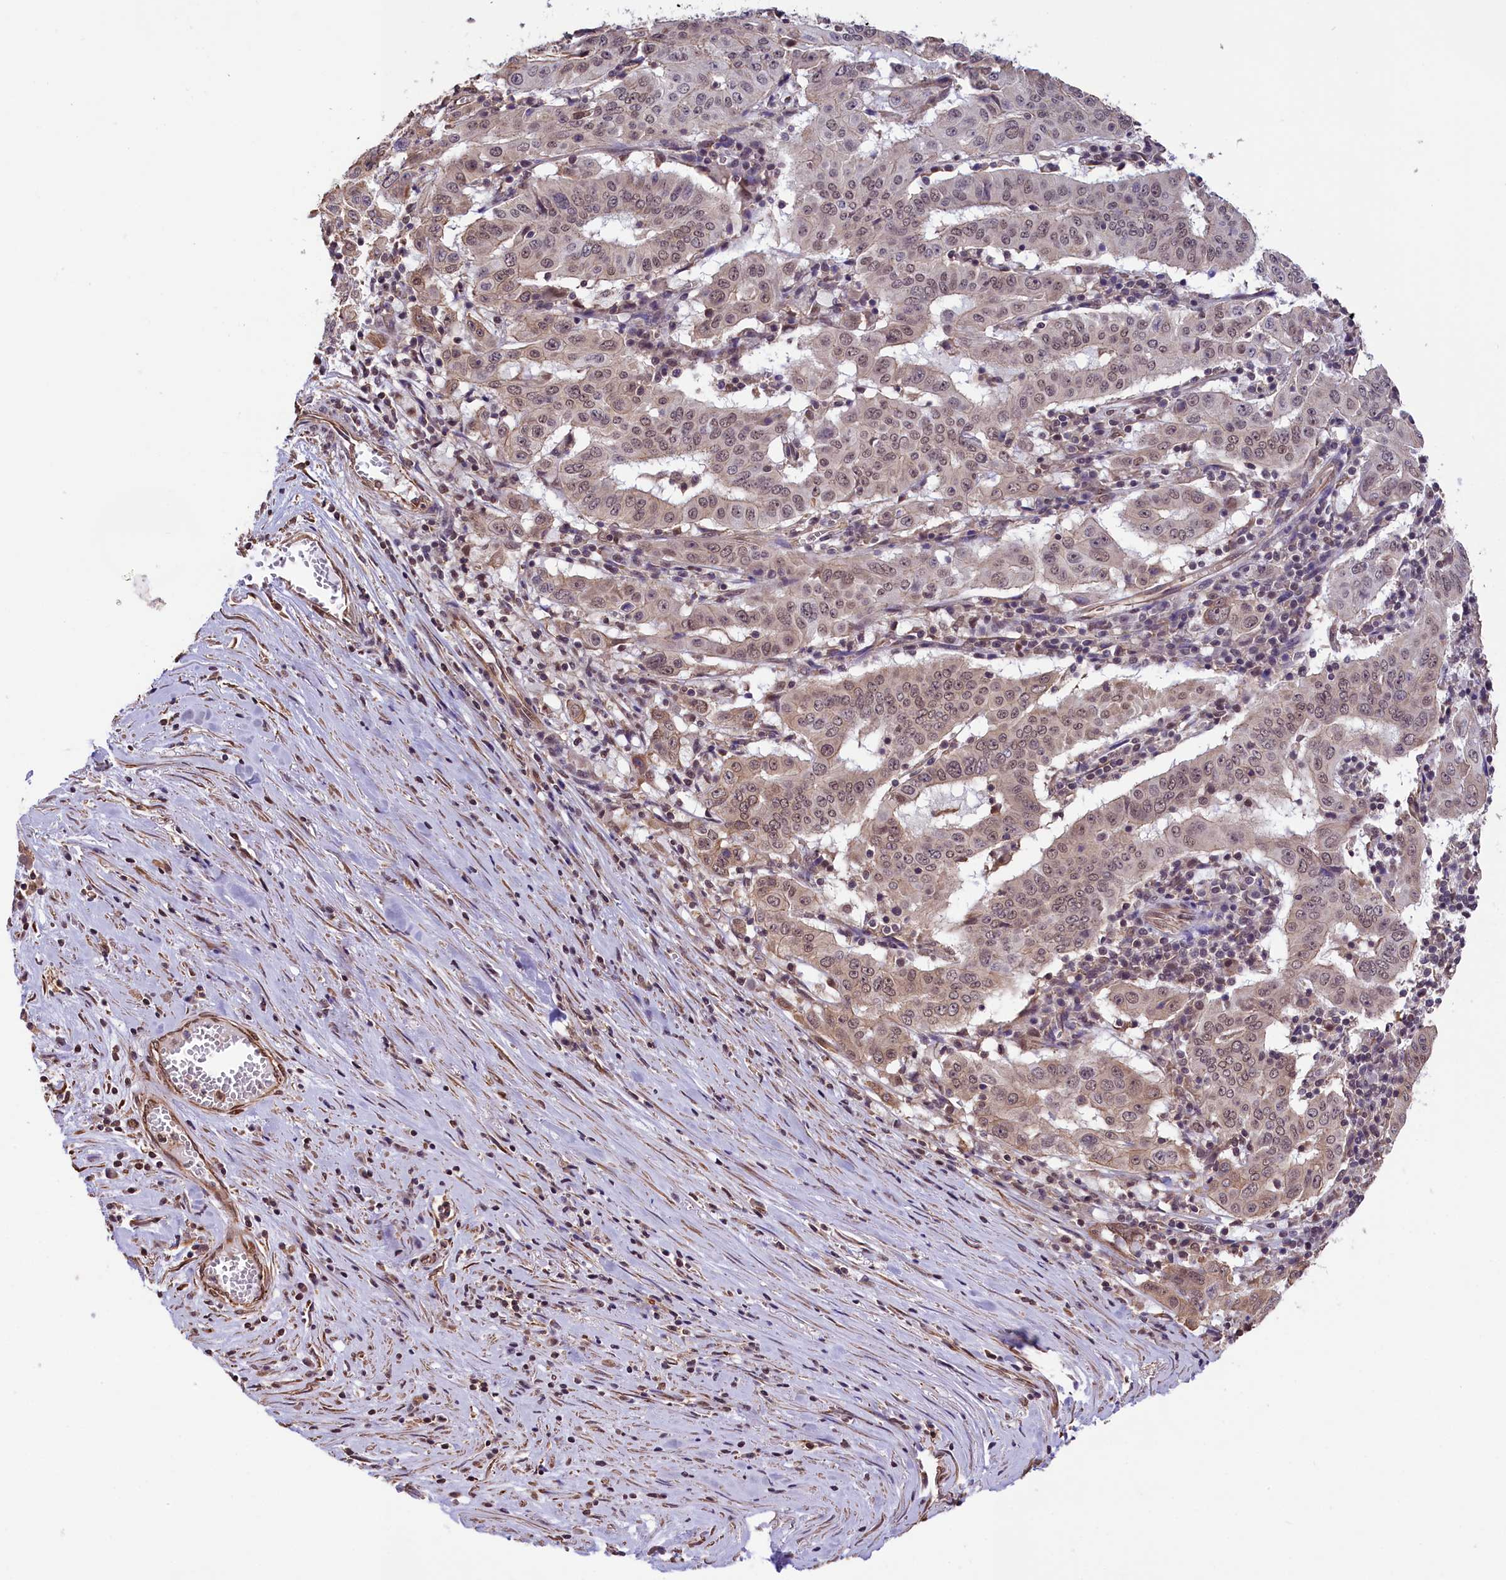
{"staining": {"intensity": "moderate", "quantity": ">75%", "location": "nuclear"}, "tissue": "pancreatic cancer", "cell_type": "Tumor cells", "image_type": "cancer", "snomed": [{"axis": "morphology", "description": "Adenocarcinoma, NOS"}, {"axis": "topography", "description": "Pancreas"}], "caption": "Approximately >75% of tumor cells in human pancreatic cancer exhibit moderate nuclear protein positivity as visualized by brown immunohistochemical staining.", "gene": "ZC3H4", "patient": {"sex": "male", "age": 63}}